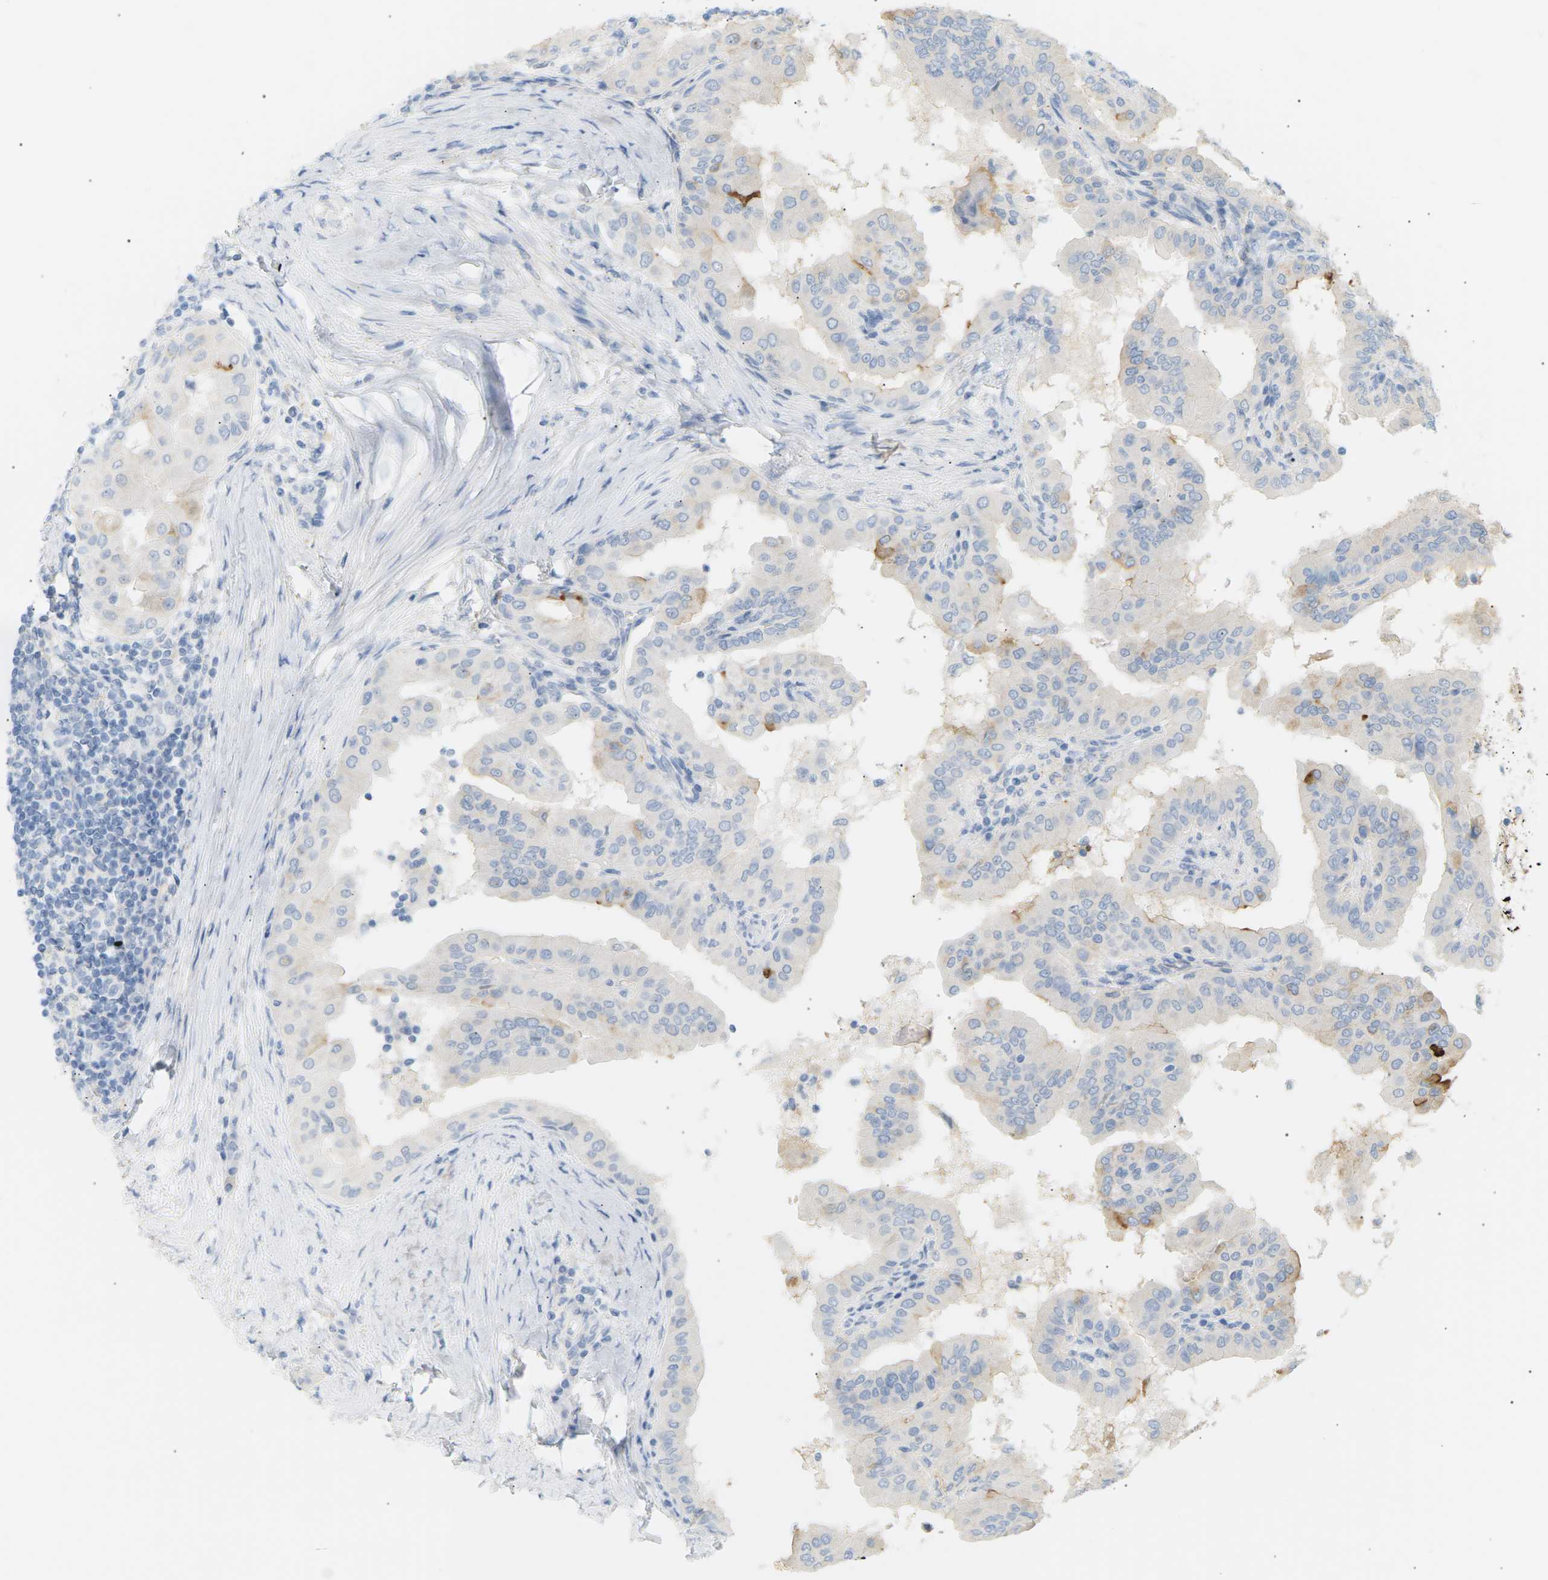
{"staining": {"intensity": "weak", "quantity": "<25%", "location": "cytoplasmic/membranous"}, "tissue": "thyroid cancer", "cell_type": "Tumor cells", "image_type": "cancer", "snomed": [{"axis": "morphology", "description": "Papillary adenocarcinoma, NOS"}, {"axis": "topography", "description": "Thyroid gland"}], "caption": "Immunohistochemistry (IHC) of human thyroid cancer (papillary adenocarcinoma) demonstrates no positivity in tumor cells.", "gene": "CLU", "patient": {"sex": "male", "age": 33}}